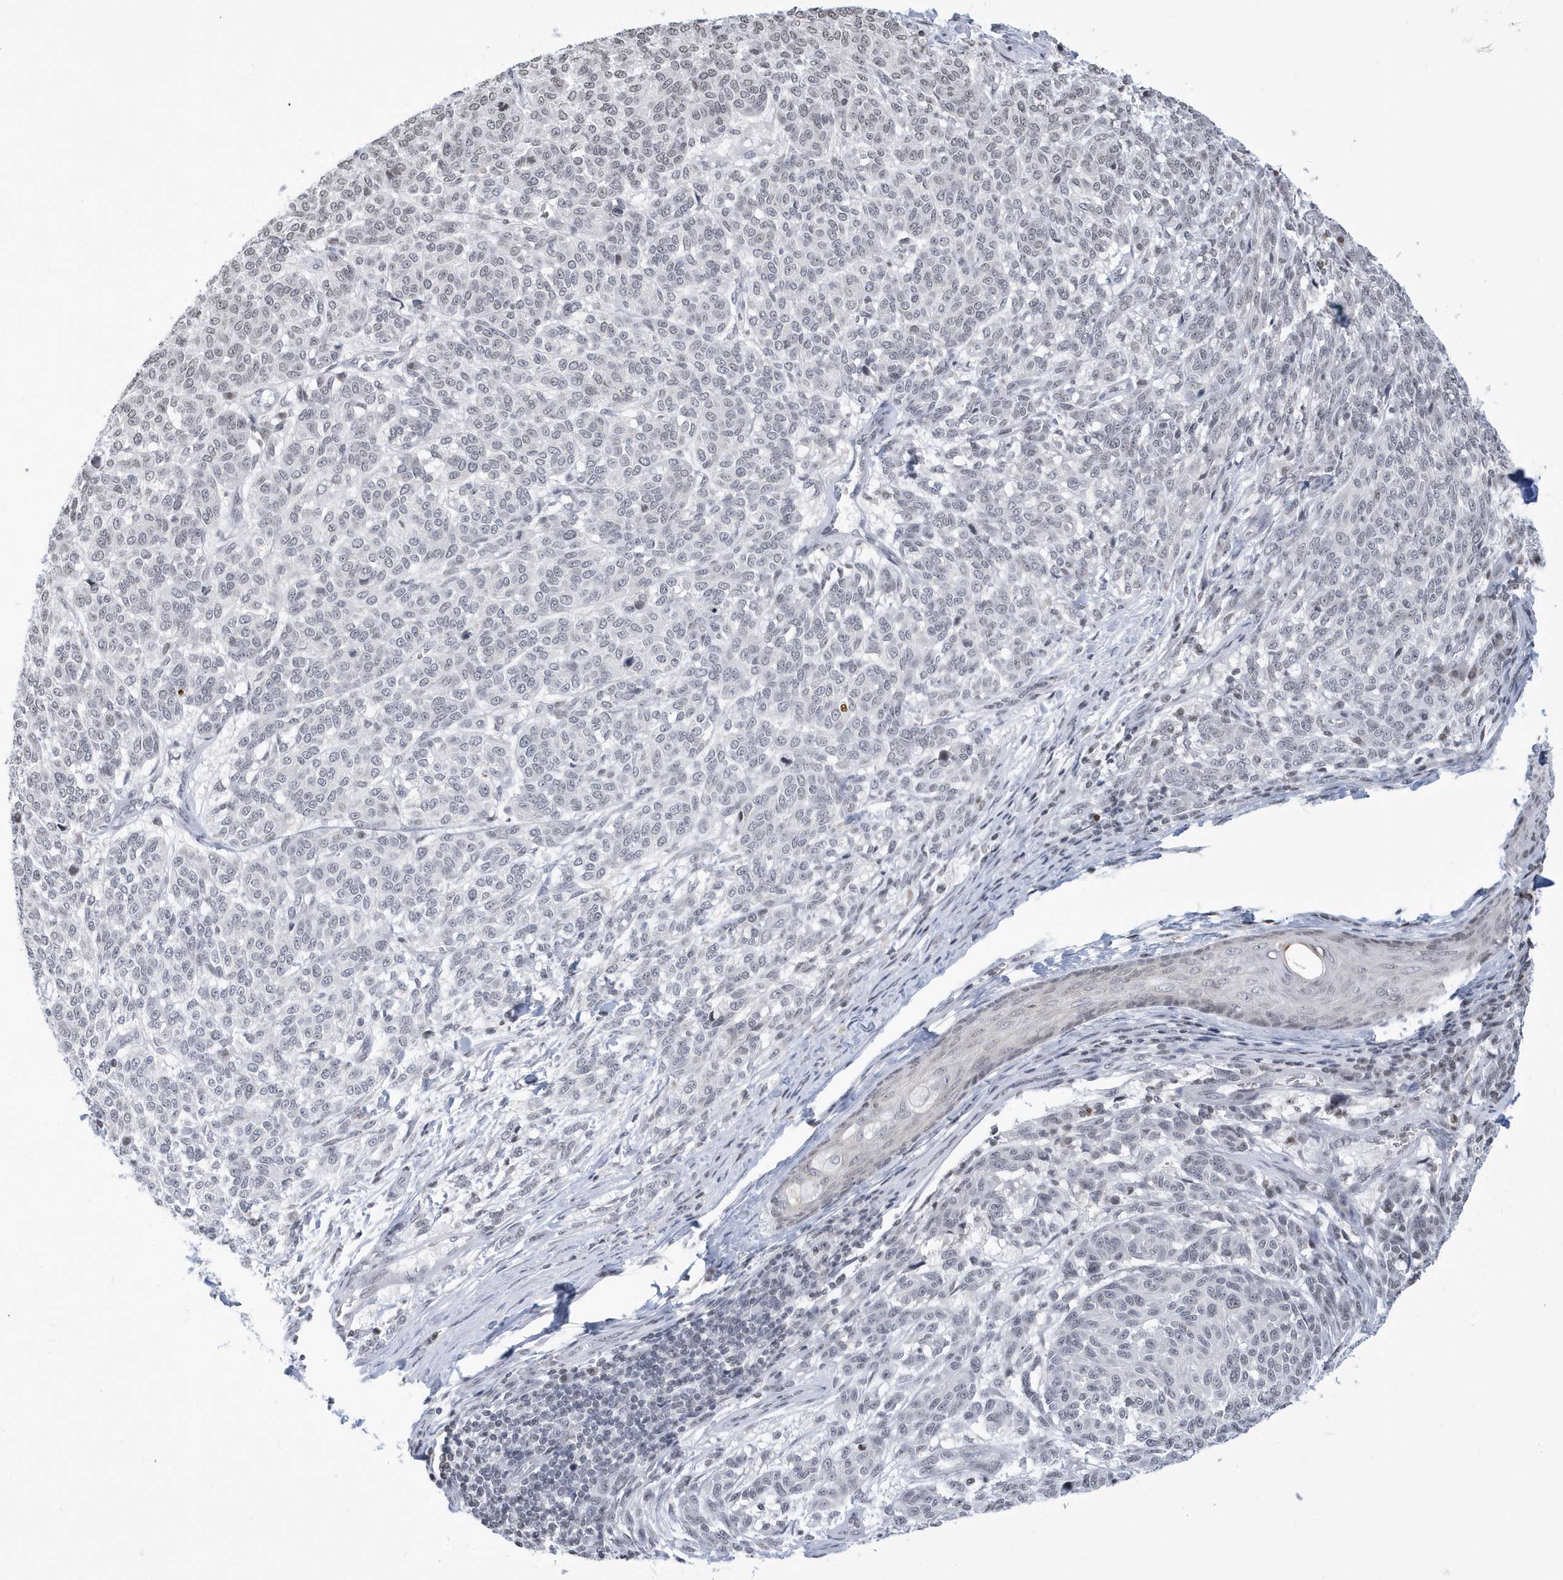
{"staining": {"intensity": "negative", "quantity": "none", "location": "none"}, "tissue": "melanoma", "cell_type": "Tumor cells", "image_type": "cancer", "snomed": [{"axis": "morphology", "description": "Malignant melanoma, NOS"}, {"axis": "topography", "description": "Skin"}], "caption": "DAB (3,3'-diaminobenzidine) immunohistochemical staining of melanoma reveals no significant staining in tumor cells.", "gene": "VWA5B2", "patient": {"sex": "male", "age": 49}}